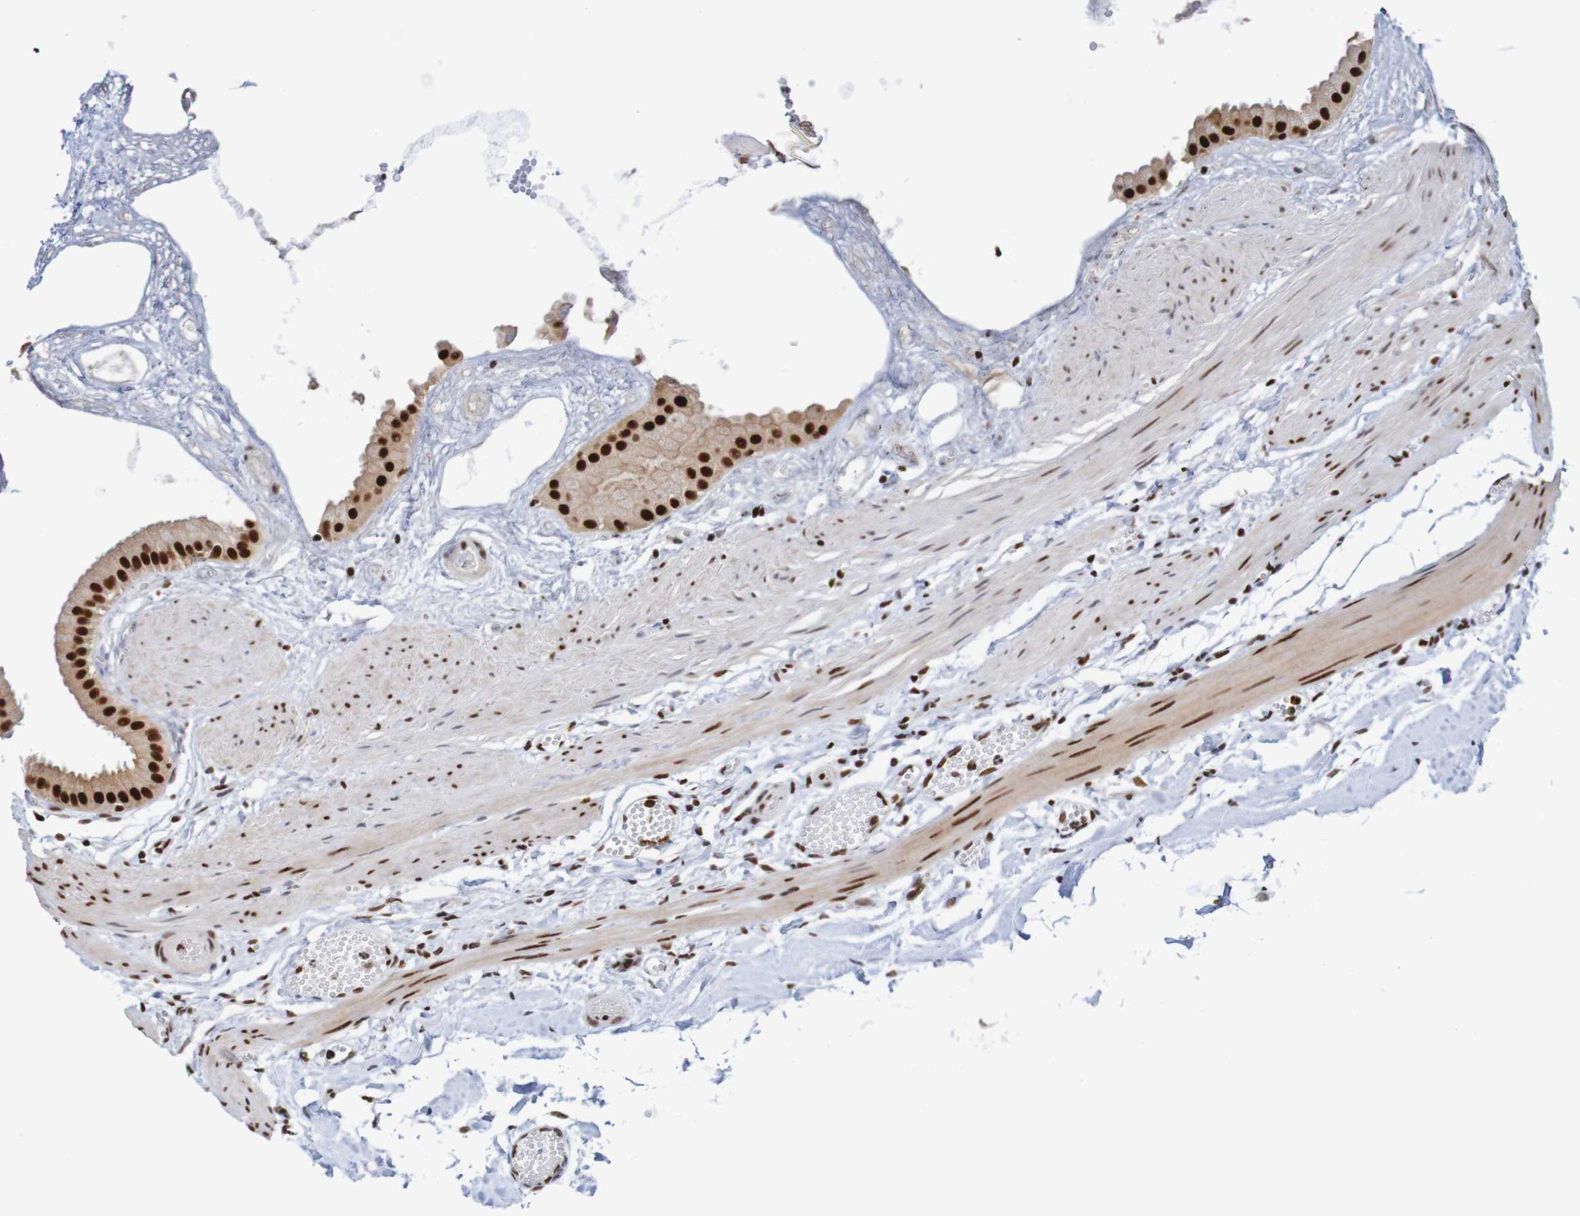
{"staining": {"intensity": "strong", "quantity": ">75%", "location": "nuclear"}, "tissue": "gallbladder", "cell_type": "Glandular cells", "image_type": "normal", "snomed": [{"axis": "morphology", "description": "Normal tissue, NOS"}, {"axis": "topography", "description": "Gallbladder"}], "caption": "Protein staining shows strong nuclear staining in approximately >75% of glandular cells in unremarkable gallbladder. The protein is stained brown, and the nuclei are stained in blue (DAB IHC with brightfield microscopy, high magnification).", "gene": "THRAP3", "patient": {"sex": "female", "age": 64}}